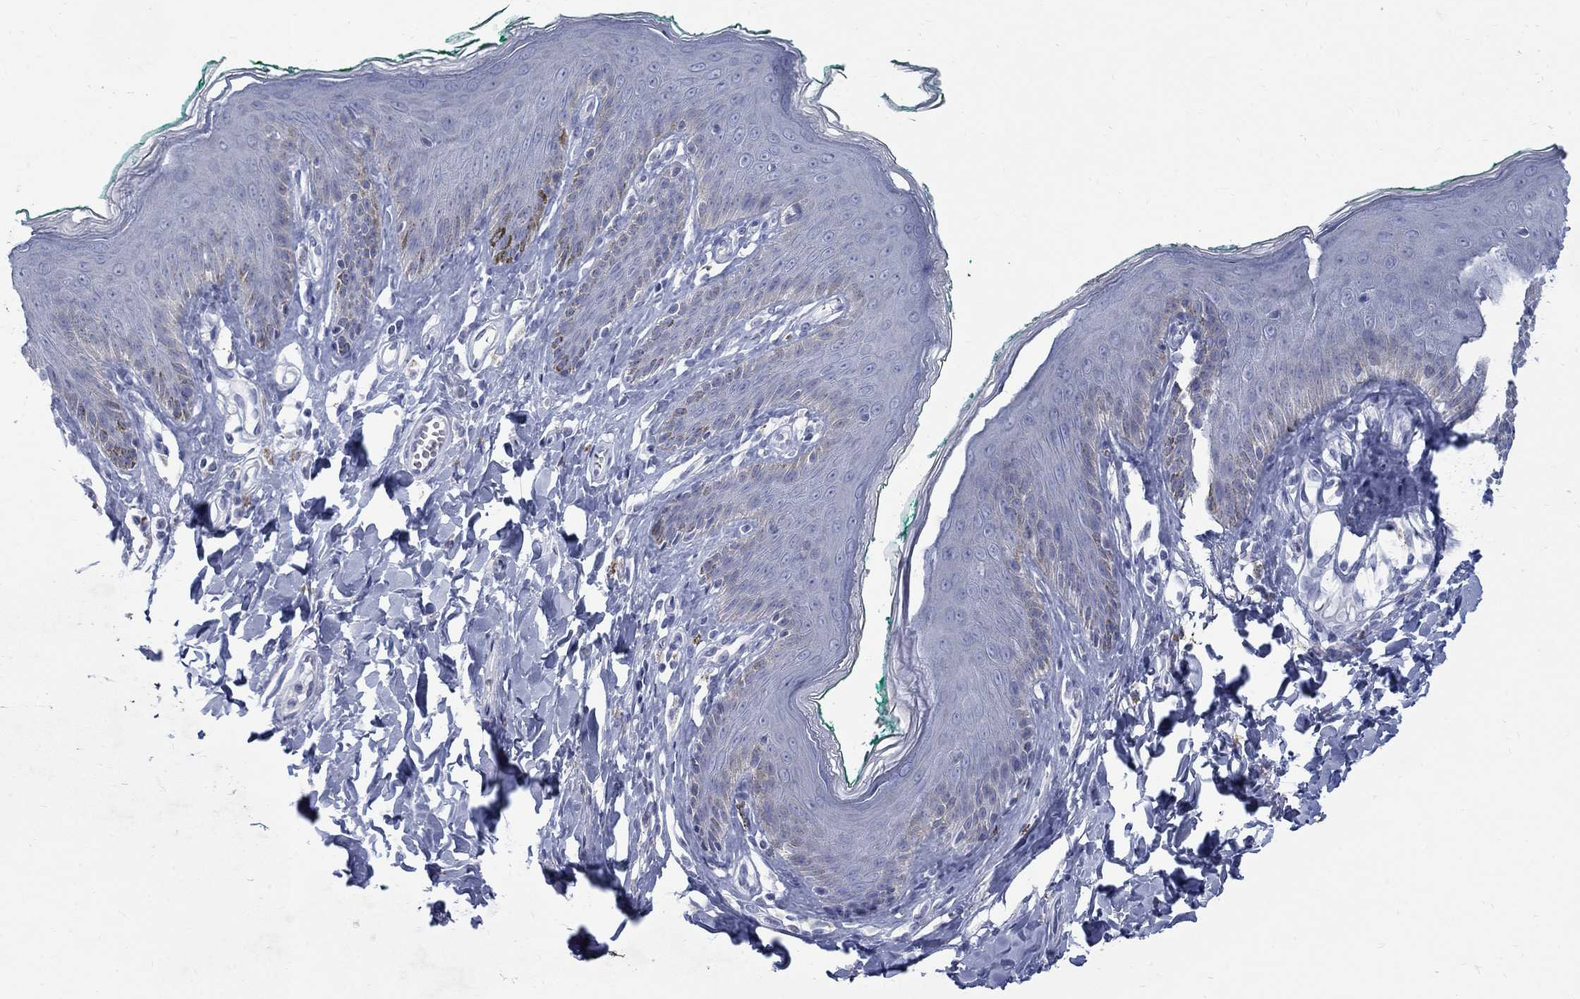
{"staining": {"intensity": "negative", "quantity": "none", "location": "none"}, "tissue": "skin", "cell_type": "Epidermal cells", "image_type": "normal", "snomed": [{"axis": "morphology", "description": "Normal tissue, NOS"}, {"axis": "topography", "description": "Vulva"}], "caption": "Immunohistochemistry (IHC) photomicrograph of unremarkable skin: human skin stained with DAB (3,3'-diaminobenzidine) reveals no significant protein staining in epidermal cells.", "gene": "RFTN2", "patient": {"sex": "female", "age": 66}}